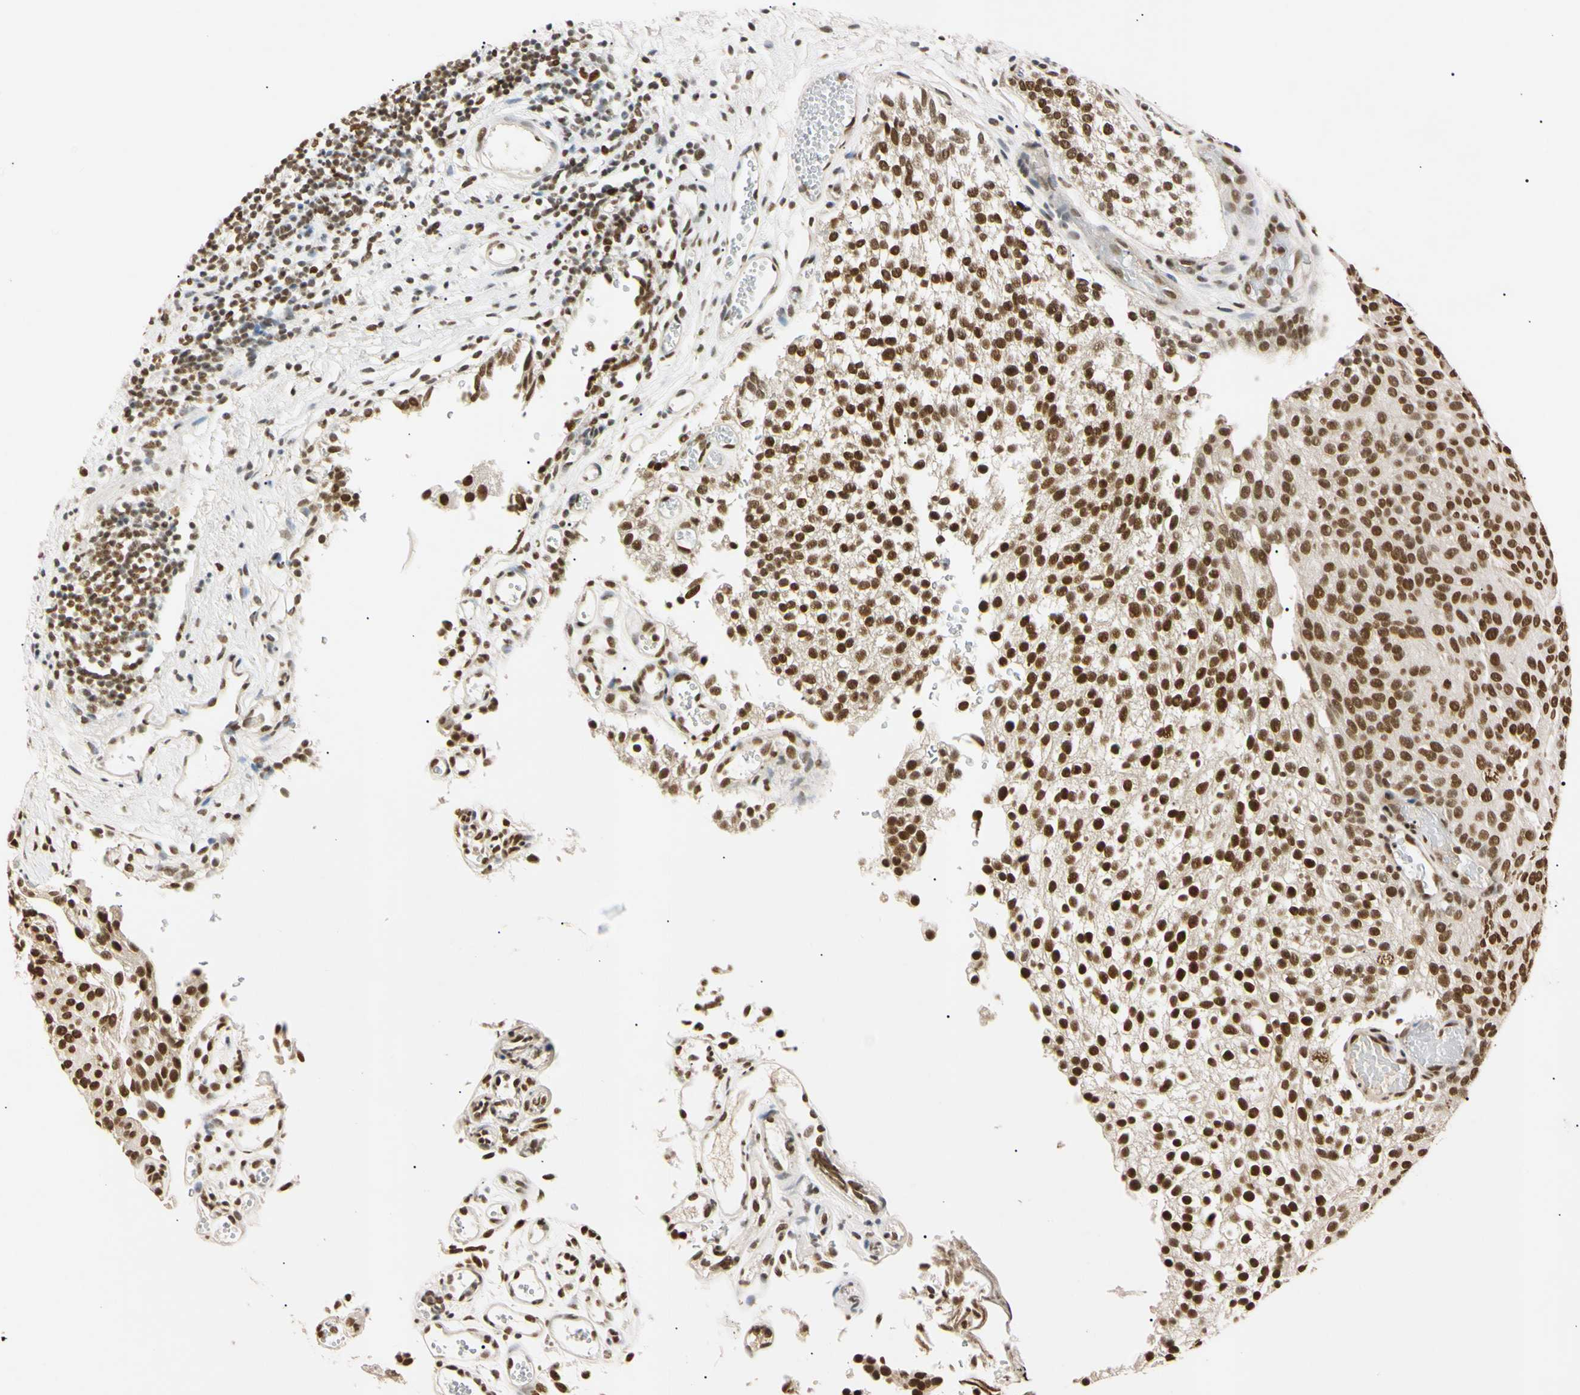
{"staining": {"intensity": "strong", "quantity": ">75%", "location": "nuclear"}, "tissue": "urothelial cancer", "cell_type": "Tumor cells", "image_type": "cancer", "snomed": [{"axis": "morphology", "description": "Urothelial carcinoma, Low grade"}, {"axis": "topography", "description": "Urinary bladder"}], "caption": "Human urothelial cancer stained for a protein (brown) demonstrates strong nuclear positive expression in approximately >75% of tumor cells.", "gene": "SMARCA5", "patient": {"sex": "male", "age": 78}}